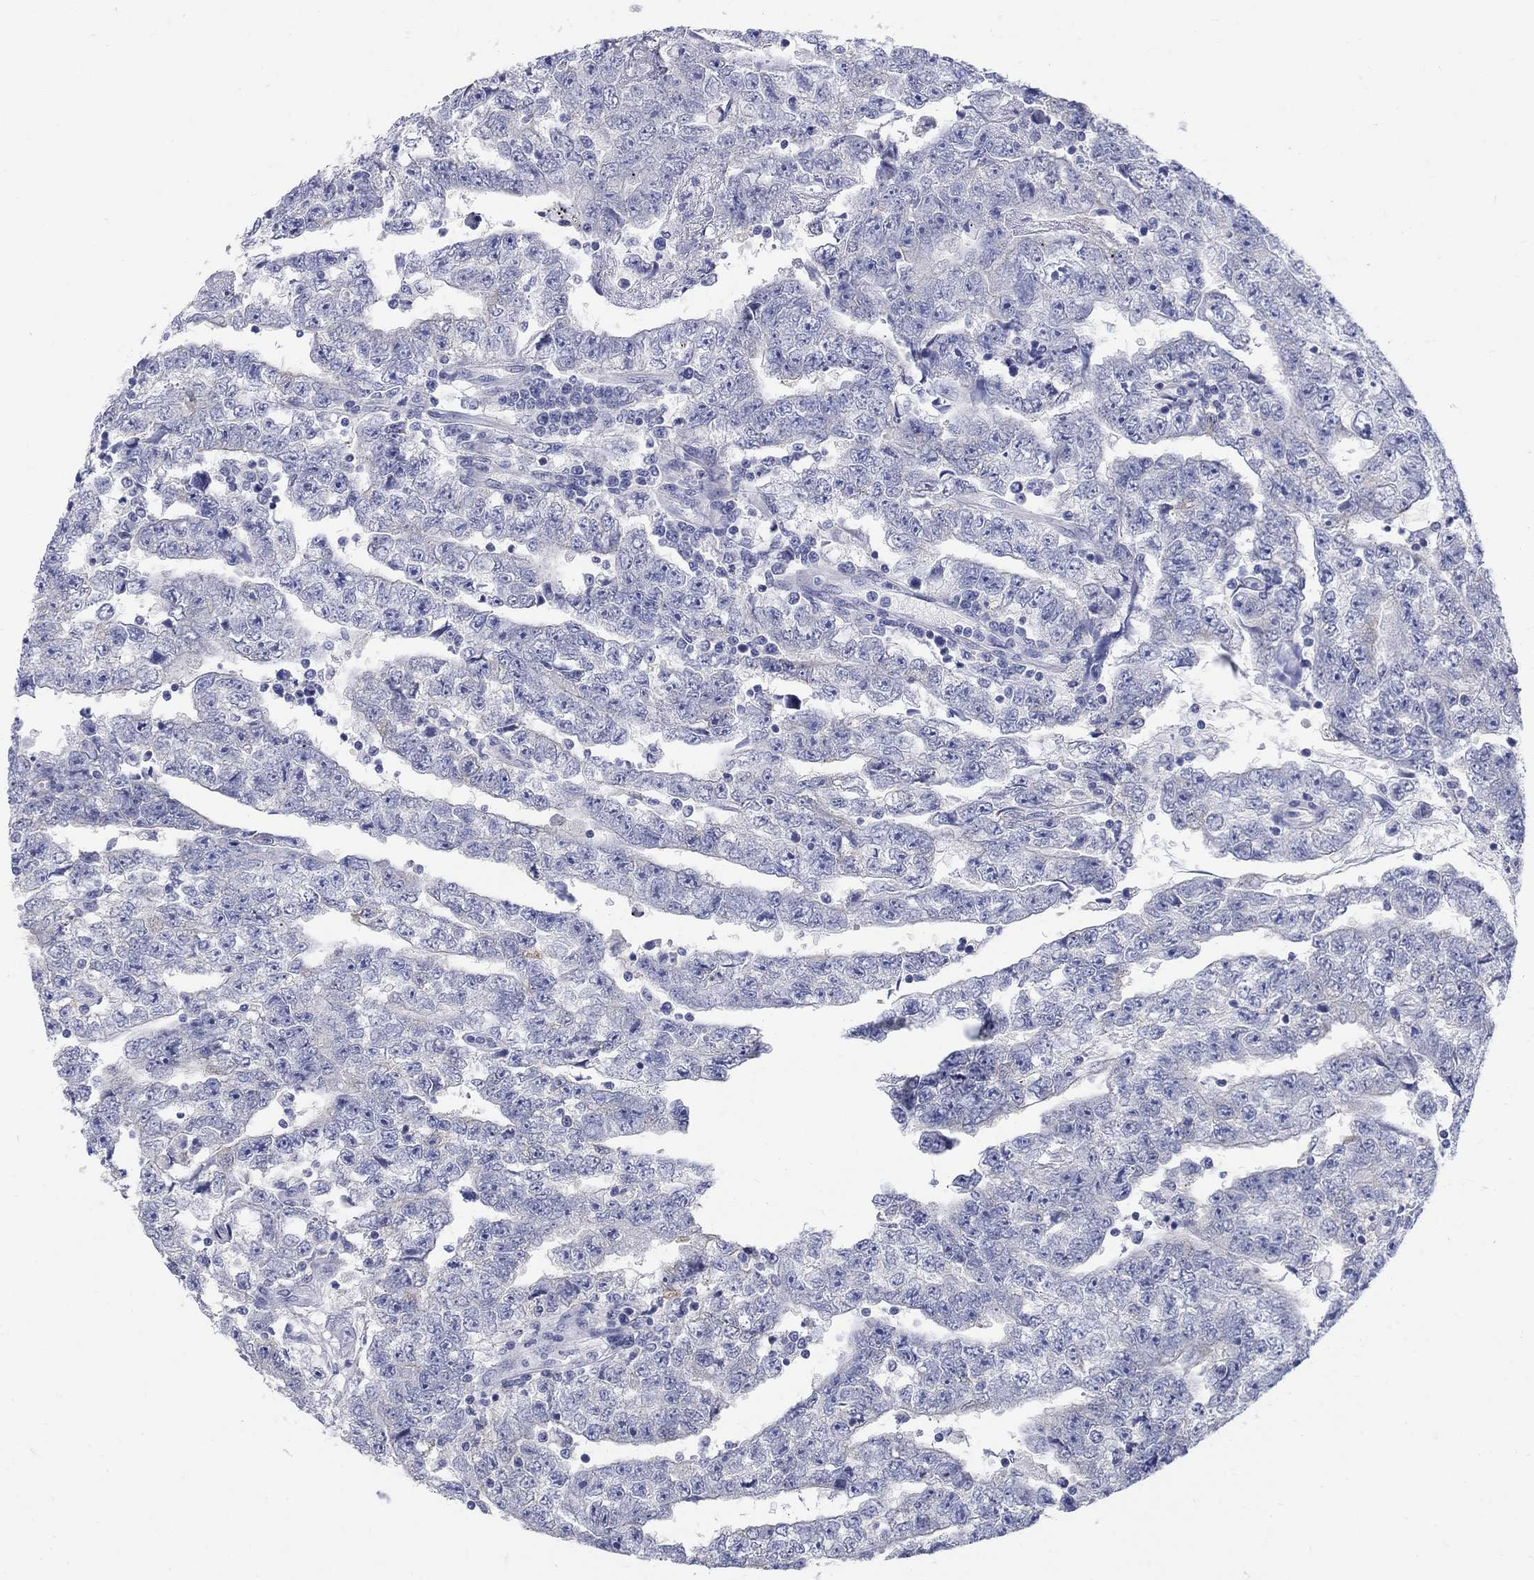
{"staining": {"intensity": "negative", "quantity": "none", "location": "none"}, "tissue": "testis cancer", "cell_type": "Tumor cells", "image_type": "cancer", "snomed": [{"axis": "morphology", "description": "Carcinoma, Embryonal, NOS"}, {"axis": "topography", "description": "Testis"}], "caption": "Histopathology image shows no significant protein expression in tumor cells of testis cancer. Nuclei are stained in blue.", "gene": "MAGEB6", "patient": {"sex": "male", "age": 25}}